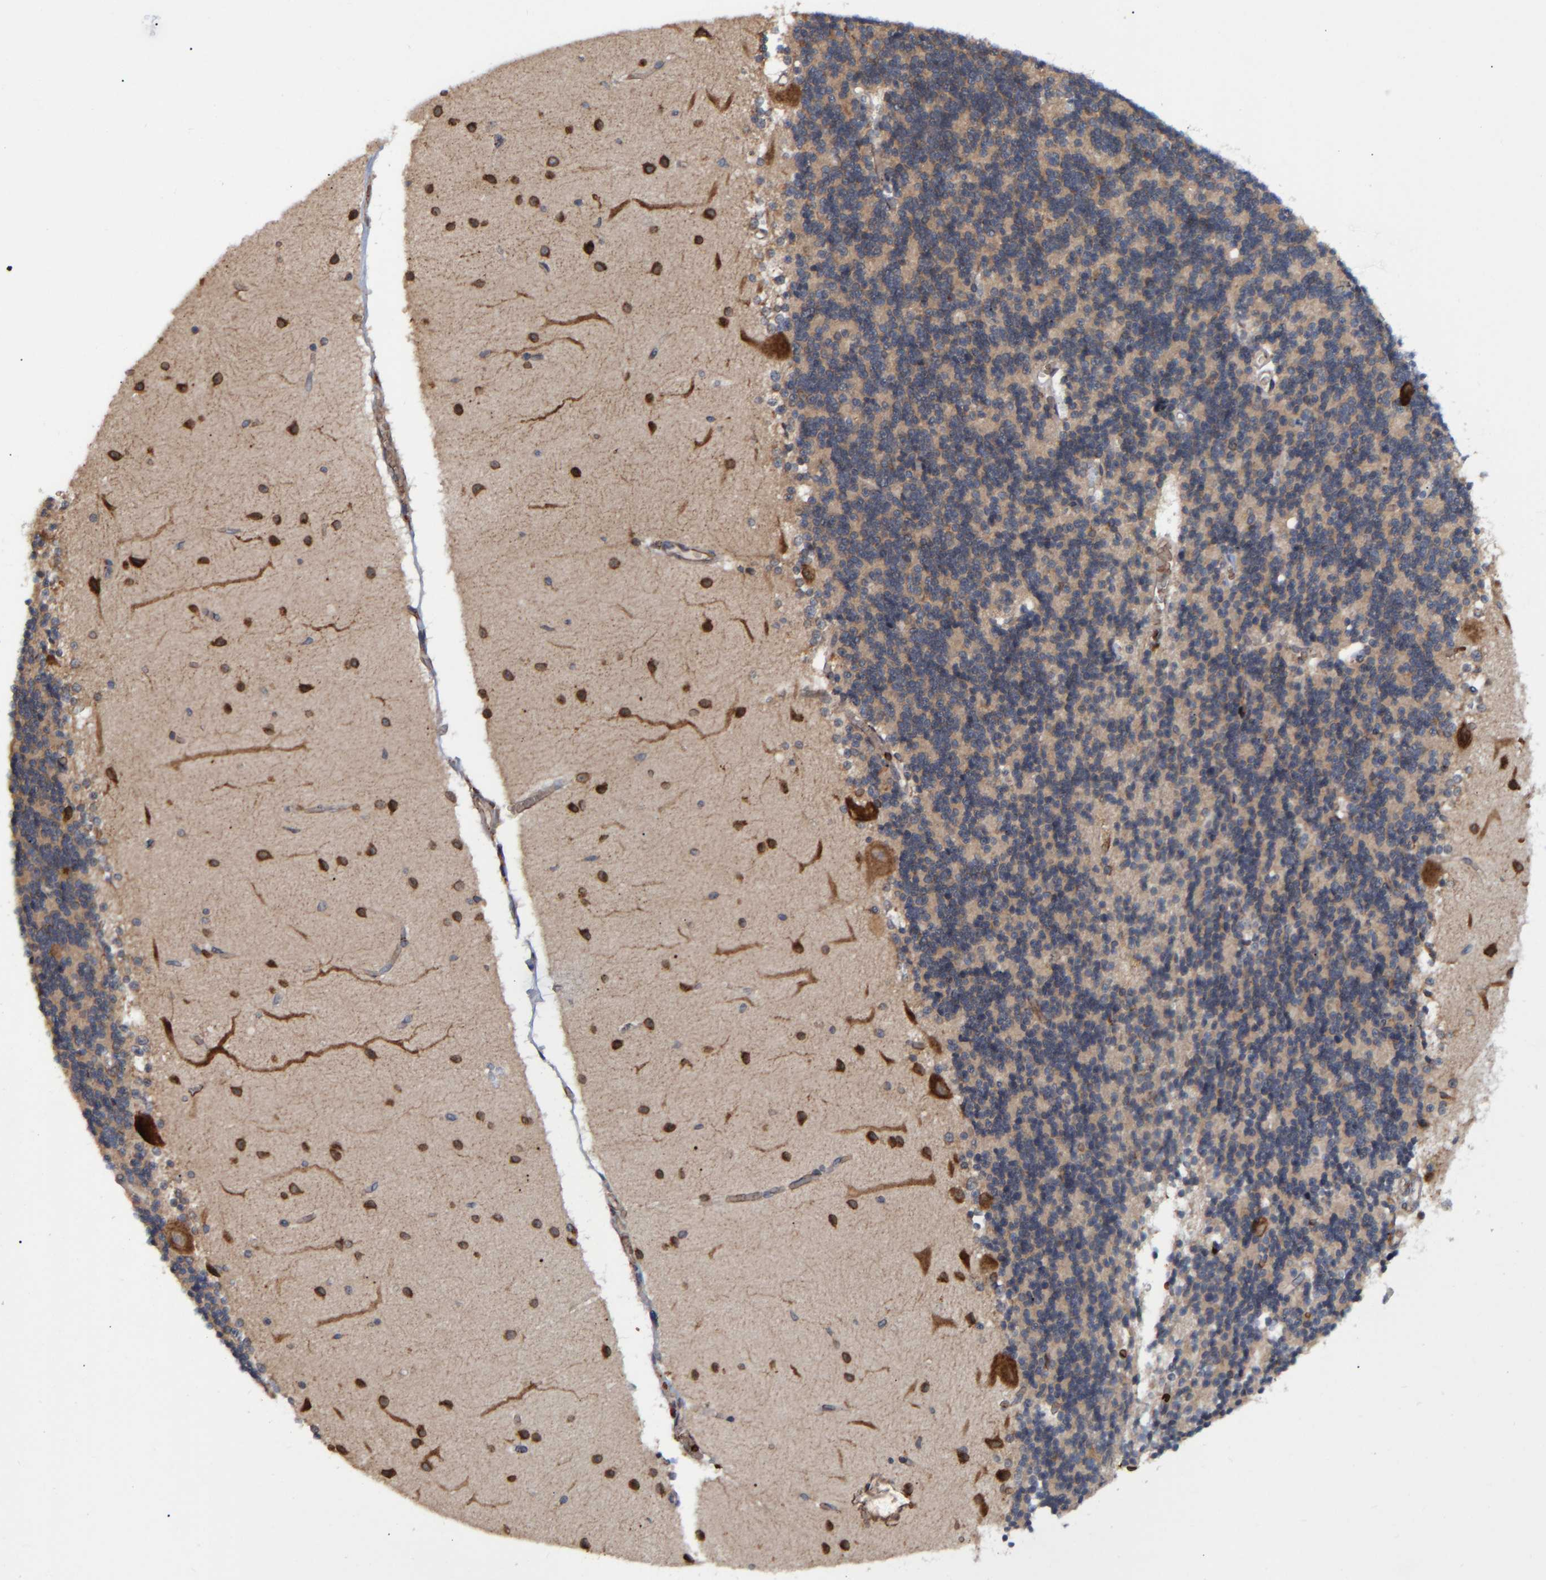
{"staining": {"intensity": "weak", "quantity": "25%-75%", "location": "cytoplasmic/membranous"}, "tissue": "cerebellum", "cell_type": "Cells in granular layer", "image_type": "normal", "snomed": [{"axis": "morphology", "description": "Normal tissue, NOS"}, {"axis": "topography", "description": "Cerebellum"}], "caption": "Protein staining of unremarkable cerebellum demonstrates weak cytoplasmic/membranous staining in approximately 25%-75% of cells in granular layer.", "gene": "SPAG5", "patient": {"sex": "female", "age": 54}}